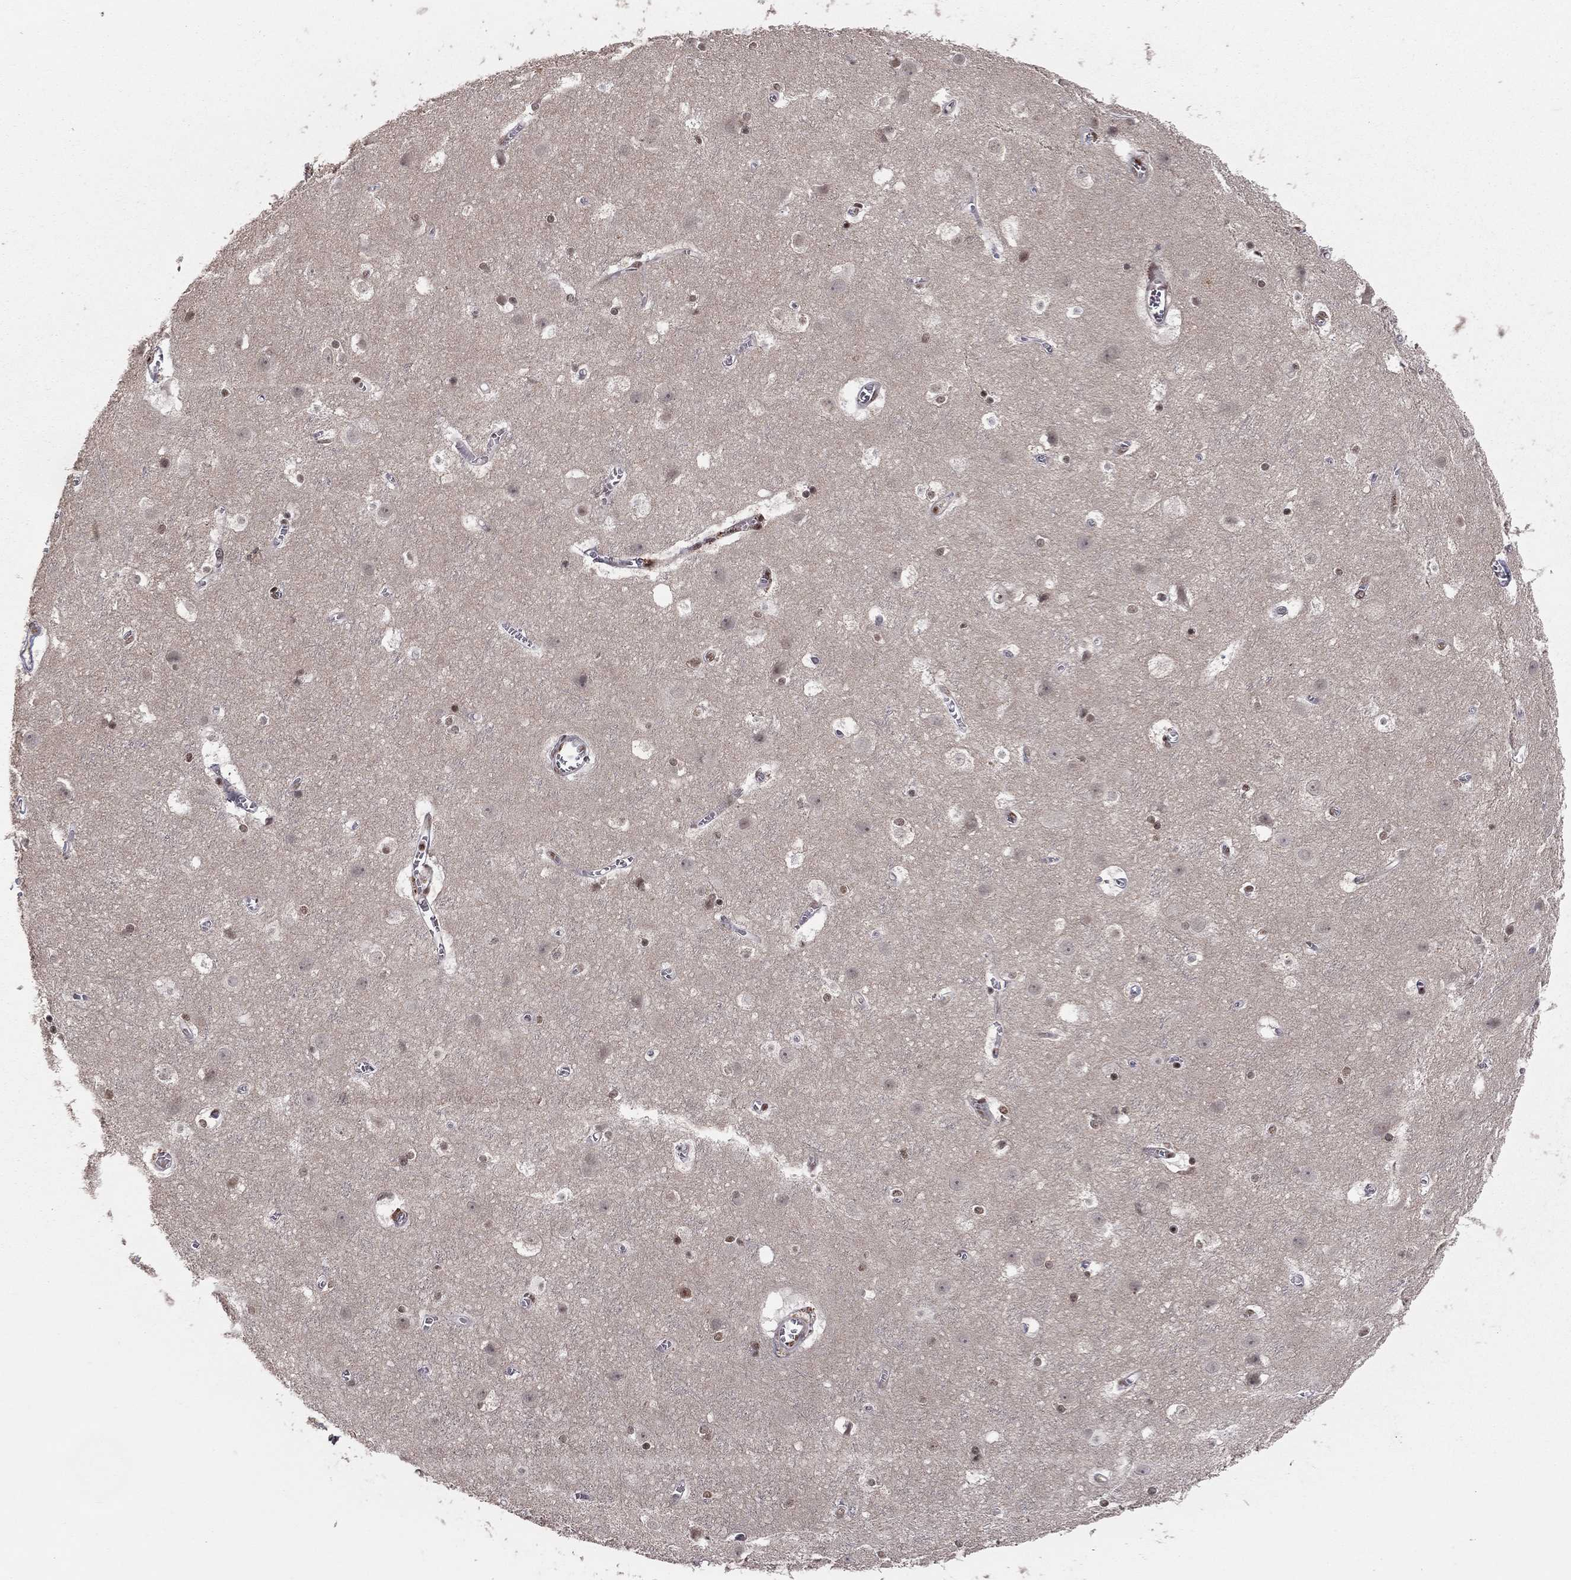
{"staining": {"intensity": "negative", "quantity": "none", "location": "none"}, "tissue": "cerebral cortex", "cell_type": "Endothelial cells", "image_type": "normal", "snomed": [{"axis": "morphology", "description": "Normal tissue, NOS"}, {"axis": "topography", "description": "Cerebral cortex"}], "caption": "Immunohistochemical staining of benign human cerebral cortex exhibits no significant staining in endothelial cells.", "gene": "NFYB", "patient": {"sex": "male", "age": 59}}